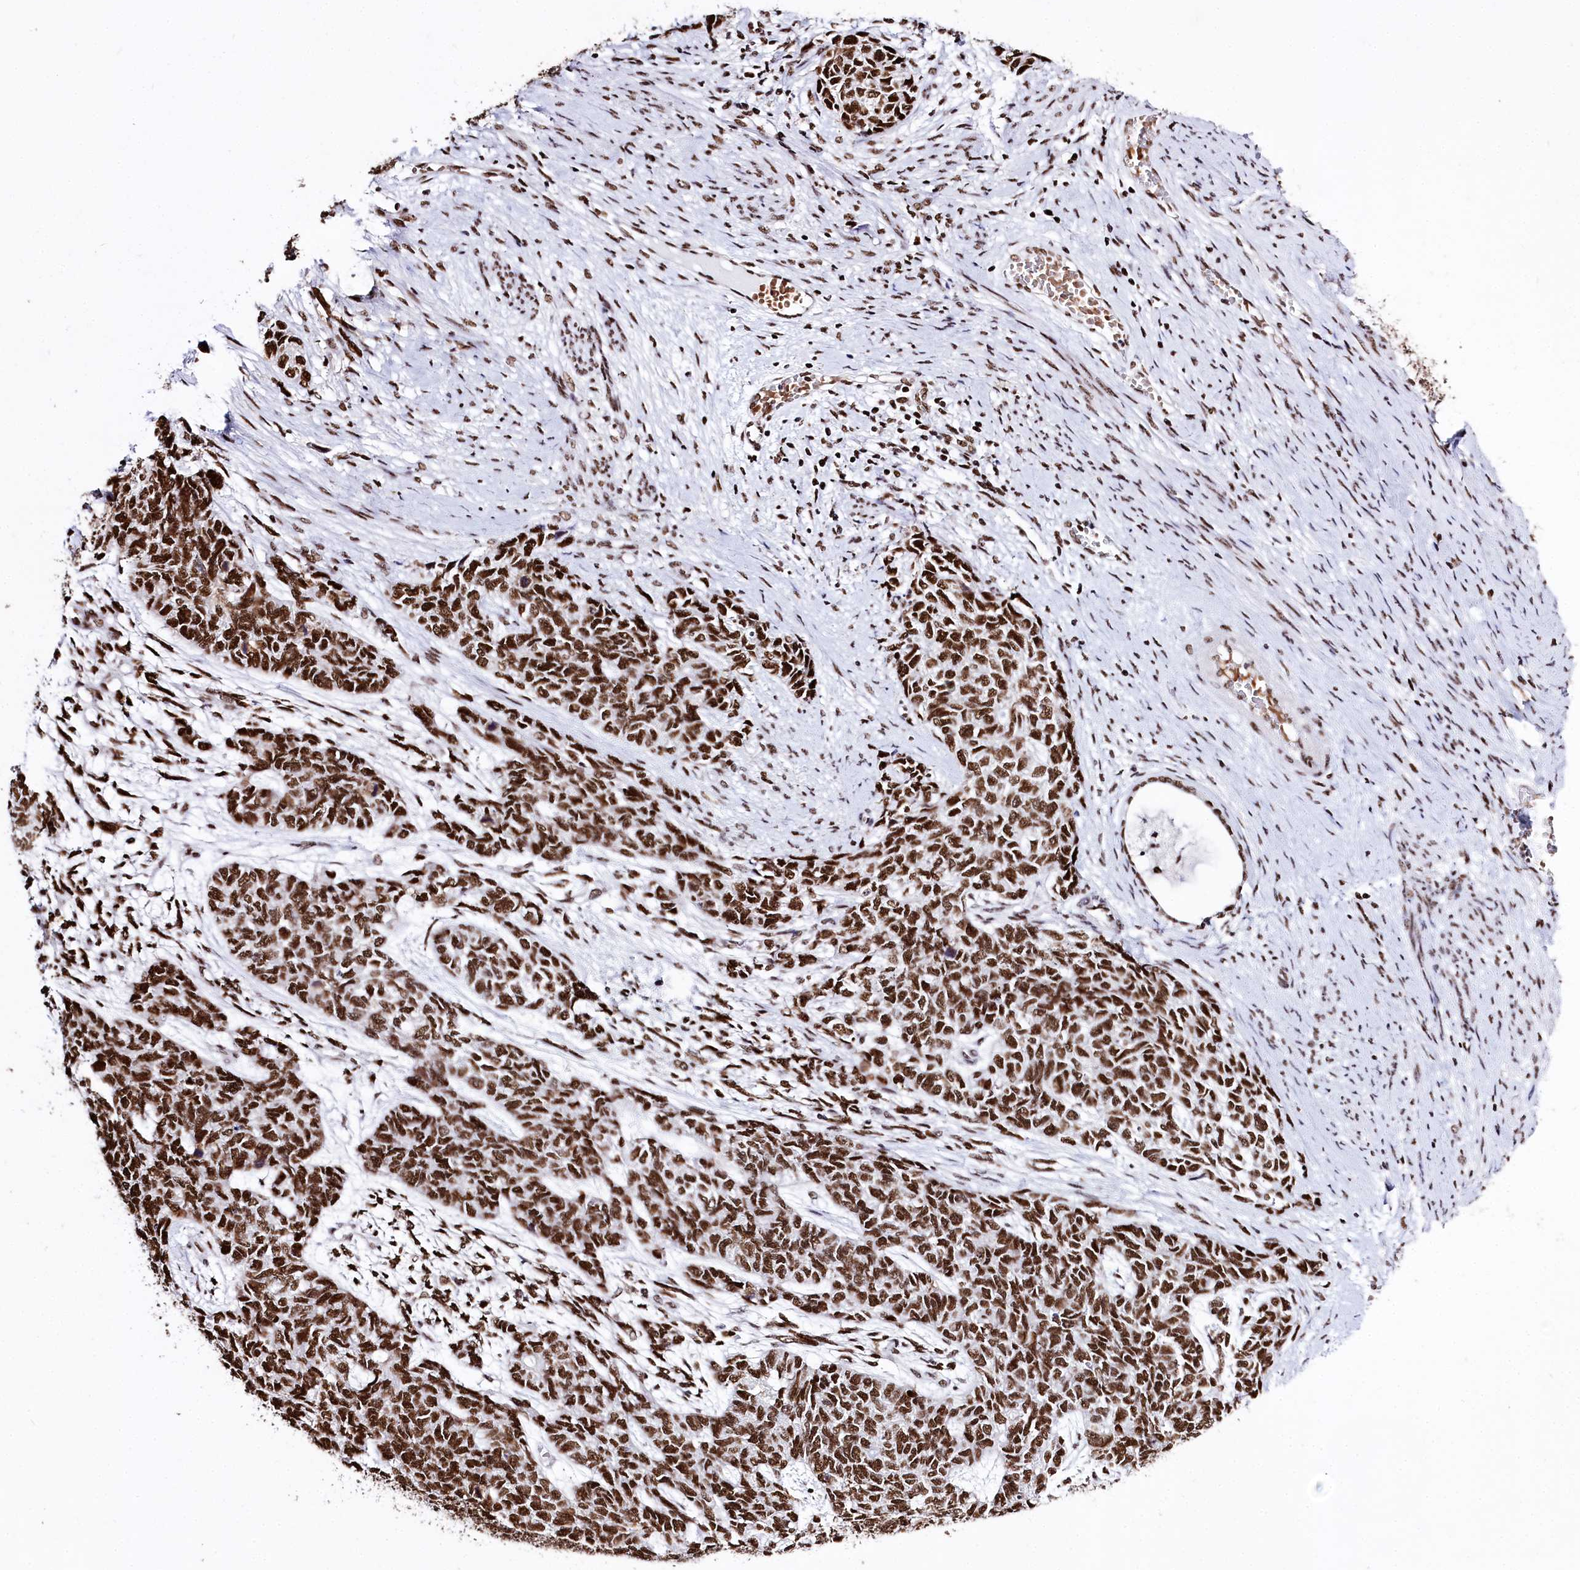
{"staining": {"intensity": "strong", "quantity": ">75%", "location": "nuclear"}, "tissue": "cervical cancer", "cell_type": "Tumor cells", "image_type": "cancer", "snomed": [{"axis": "morphology", "description": "Squamous cell carcinoma, NOS"}, {"axis": "topography", "description": "Cervix"}], "caption": "Cervical cancer stained with IHC shows strong nuclear staining in approximately >75% of tumor cells.", "gene": "POU4F3", "patient": {"sex": "female", "age": 63}}